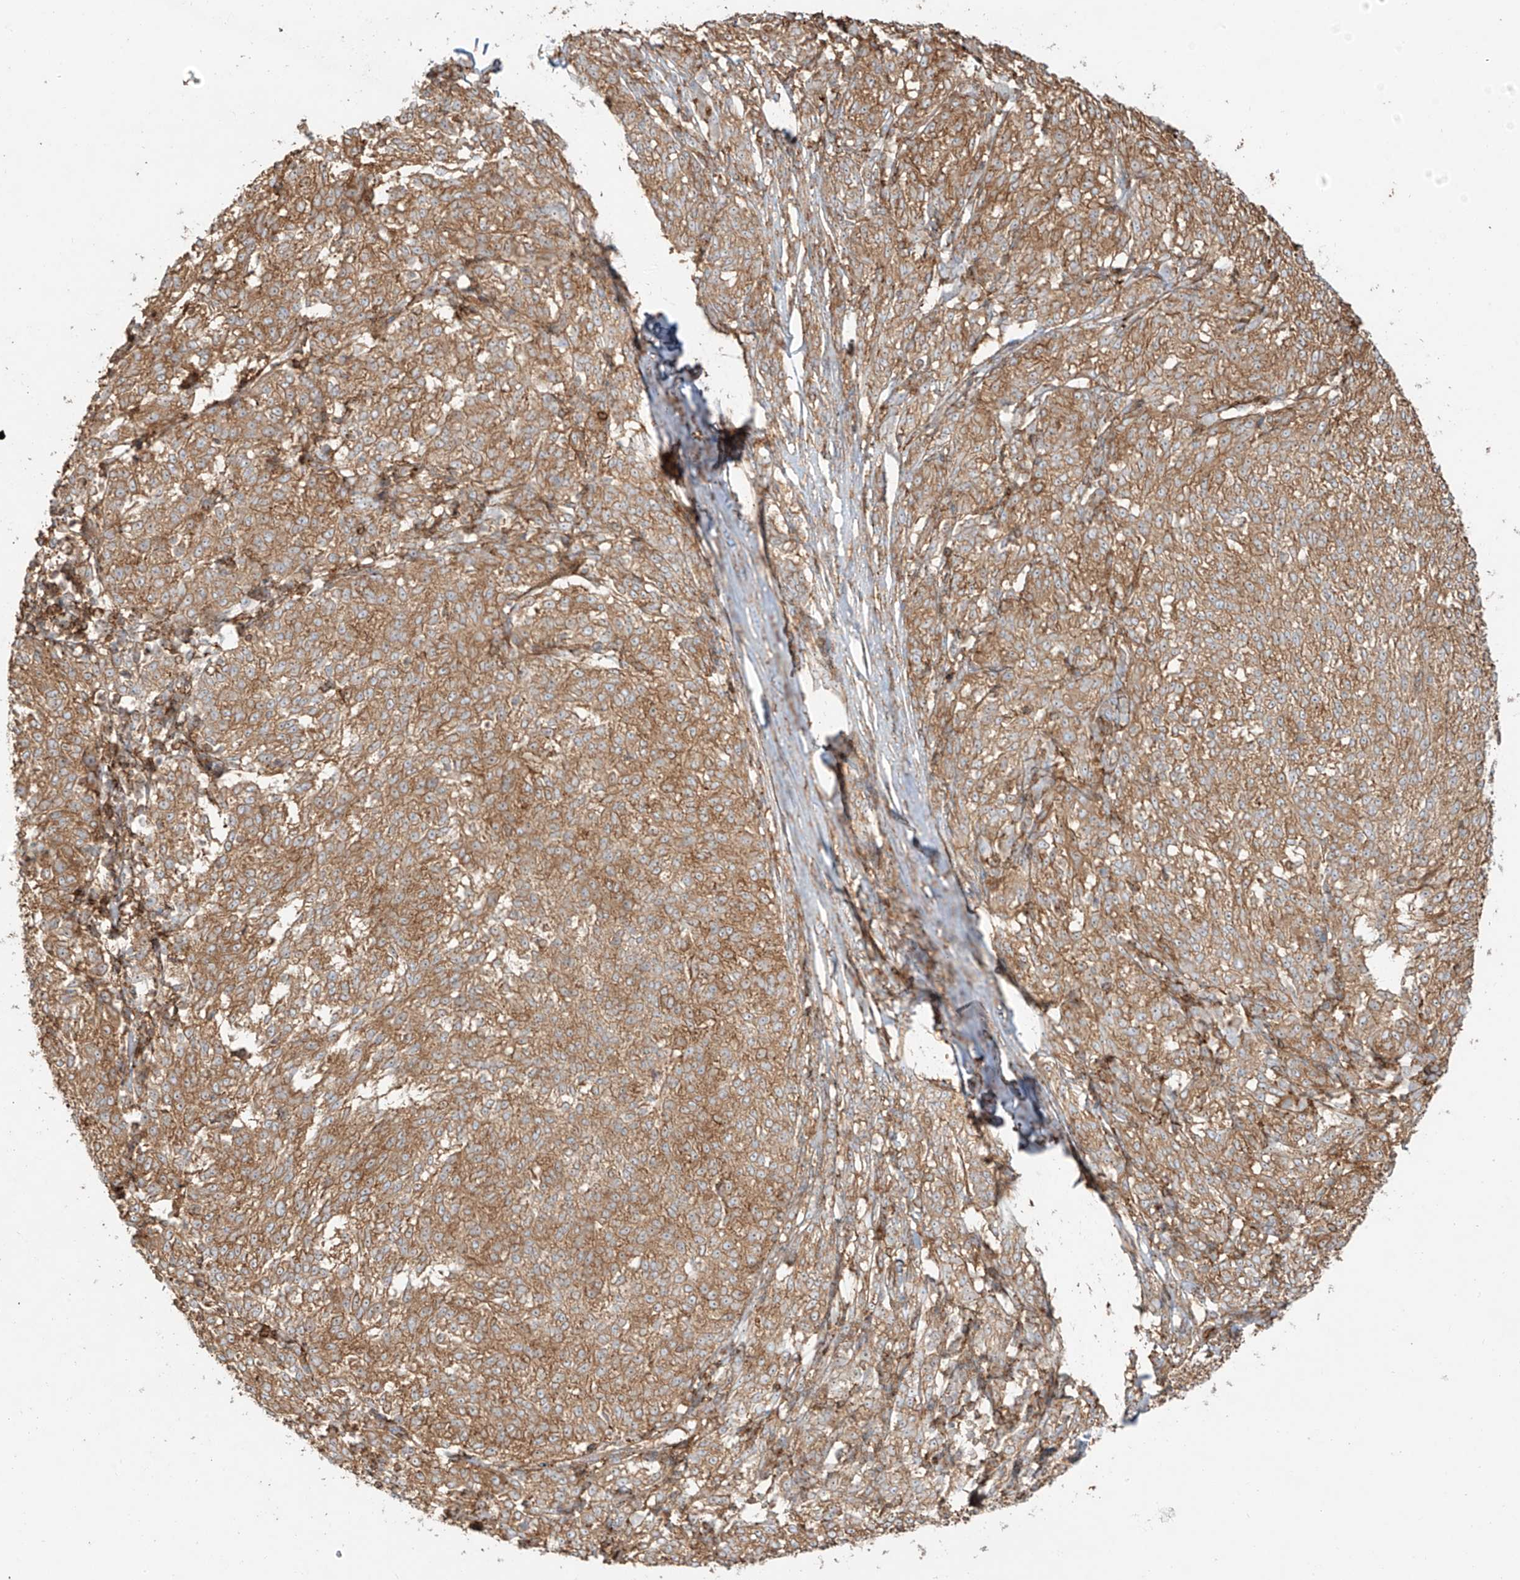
{"staining": {"intensity": "moderate", "quantity": ">75%", "location": "cytoplasmic/membranous"}, "tissue": "melanoma", "cell_type": "Tumor cells", "image_type": "cancer", "snomed": [{"axis": "morphology", "description": "Malignant melanoma, NOS"}, {"axis": "topography", "description": "Skin"}], "caption": "DAB immunohistochemical staining of human malignant melanoma displays moderate cytoplasmic/membranous protein expression in approximately >75% of tumor cells.", "gene": "SNX9", "patient": {"sex": "female", "age": 72}}